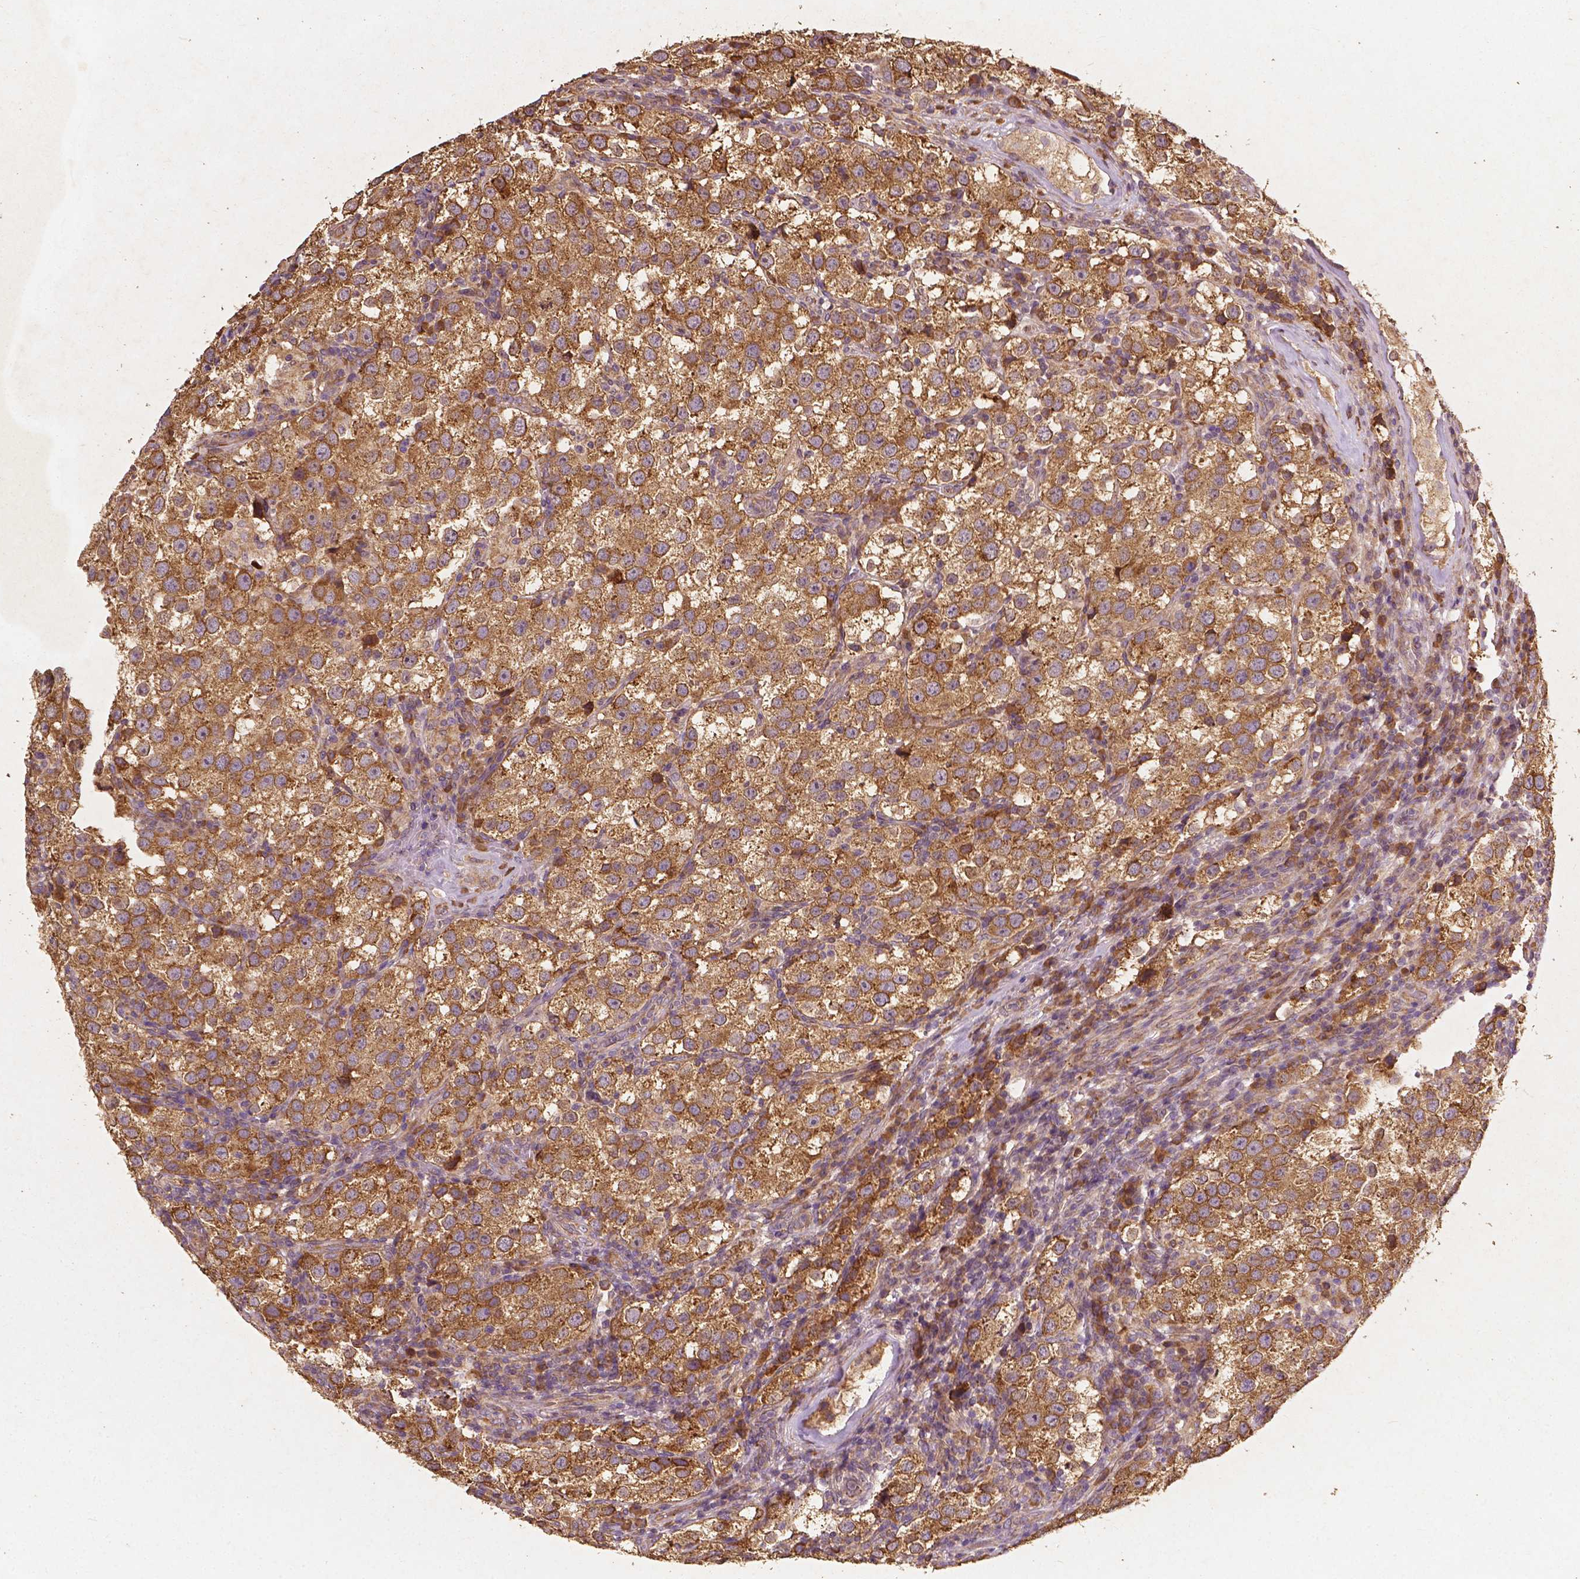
{"staining": {"intensity": "strong", "quantity": ">75%", "location": "cytoplasmic/membranous"}, "tissue": "testis cancer", "cell_type": "Tumor cells", "image_type": "cancer", "snomed": [{"axis": "morphology", "description": "Seminoma, NOS"}, {"axis": "topography", "description": "Testis"}], "caption": "Protein positivity by IHC demonstrates strong cytoplasmic/membranous expression in approximately >75% of tumor cells in testis seminoma. Nuclei are stained in blue.", "gene": "G3BP1", "patient": {"sex": "male", "age": 37}}